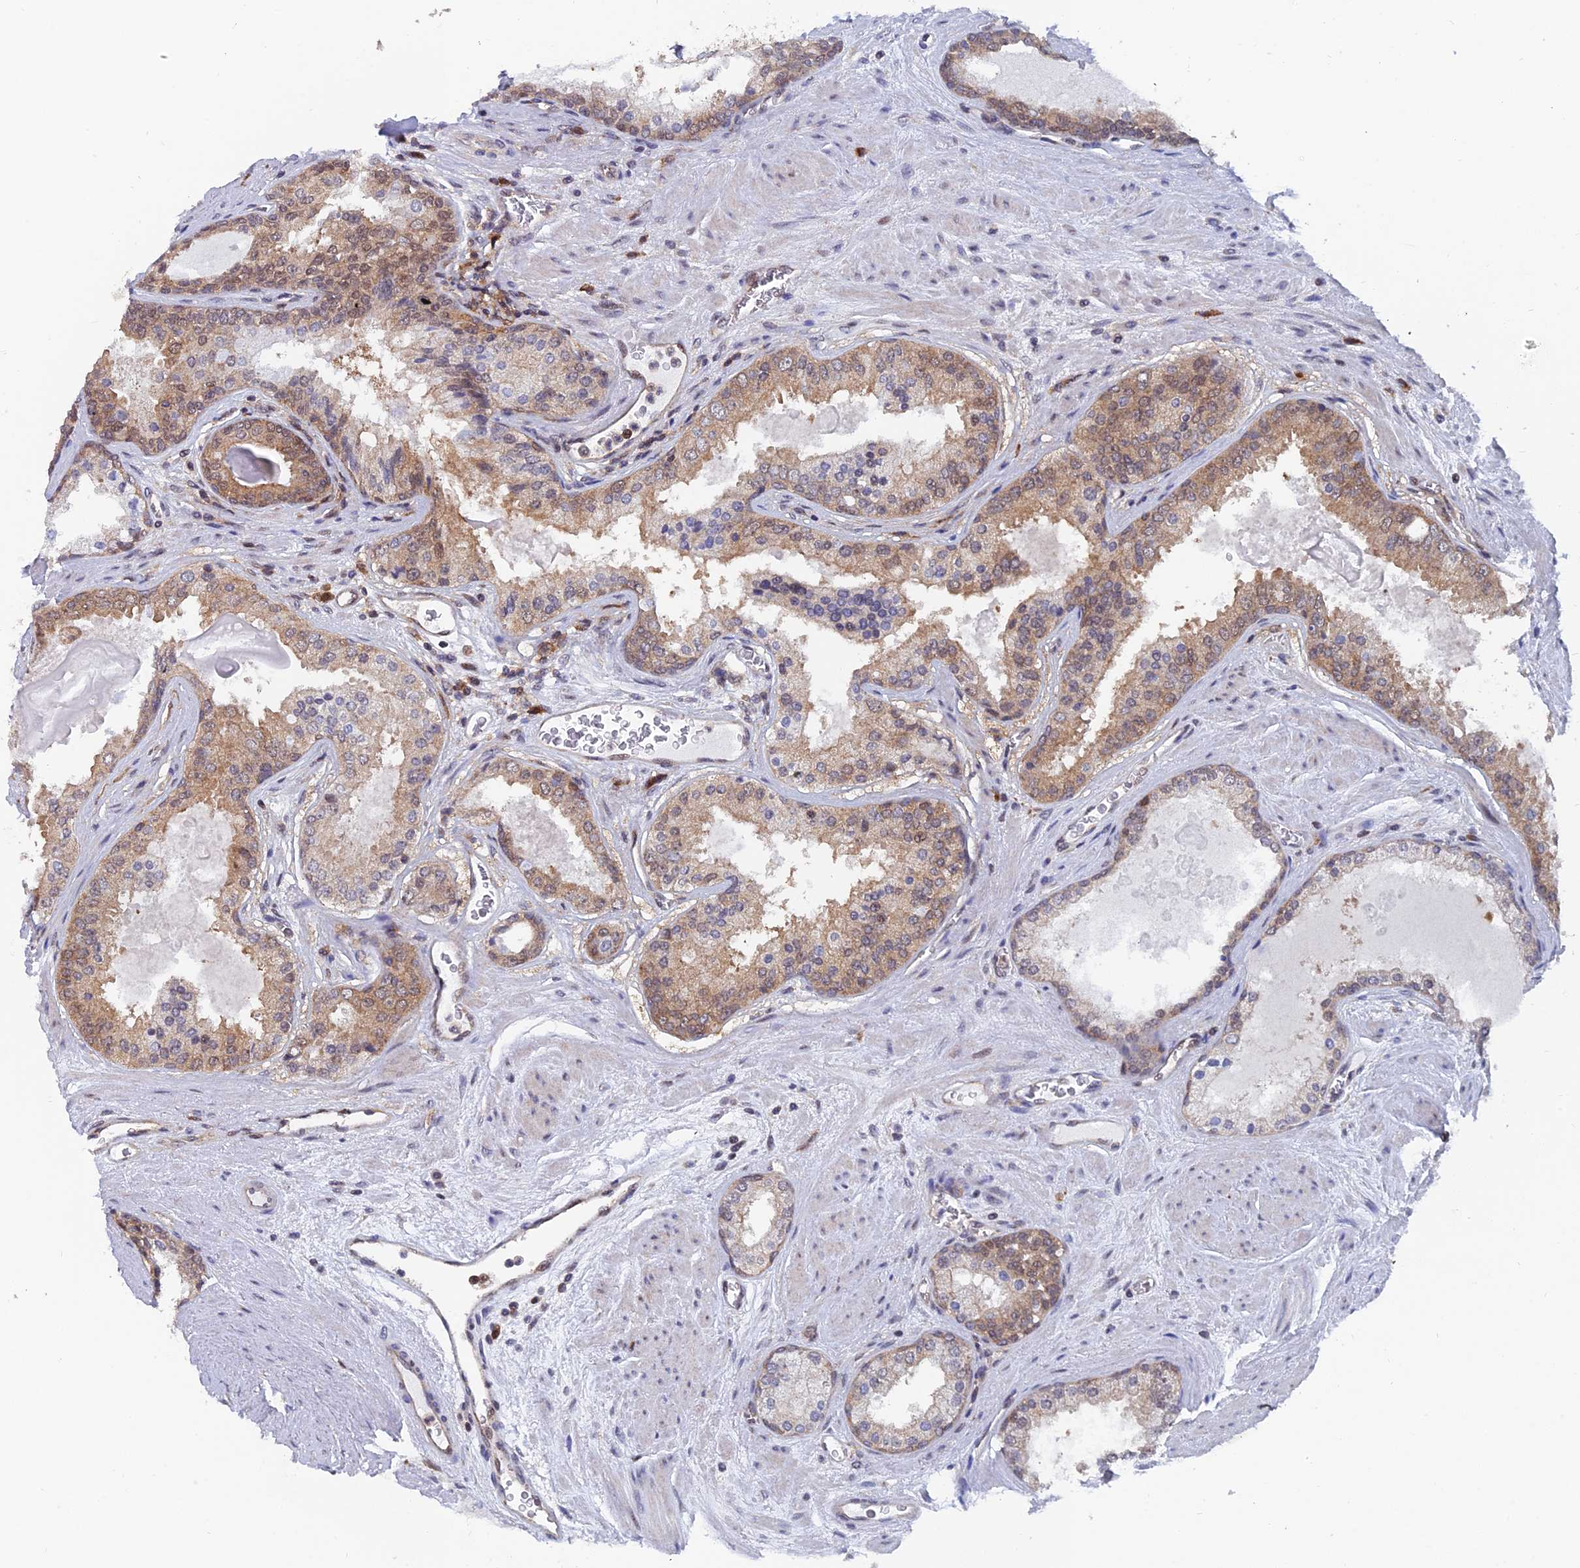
{"staining": {"intensity": "moderate", "quantity": ">75%", "location": "cytoplasmic/membranous,nuclear"}, "tissue": "prostate cancer", "cell_type": "Tumor cells", "image_type": "cancer", "snomed": [{"axis": "morphology", "description": "Adenocarcinoma, High grade"}, {"axis": "topography", "description": "Prostate"}], "caption": "Tumor cells show moderate cytoplasmic/membranous and nuclear staining in approximately >75% of cells in high-grade adenocarcinoma (prostate).", "gene": "IGBP1", "patient": {"sex": "male", "age": 67}}